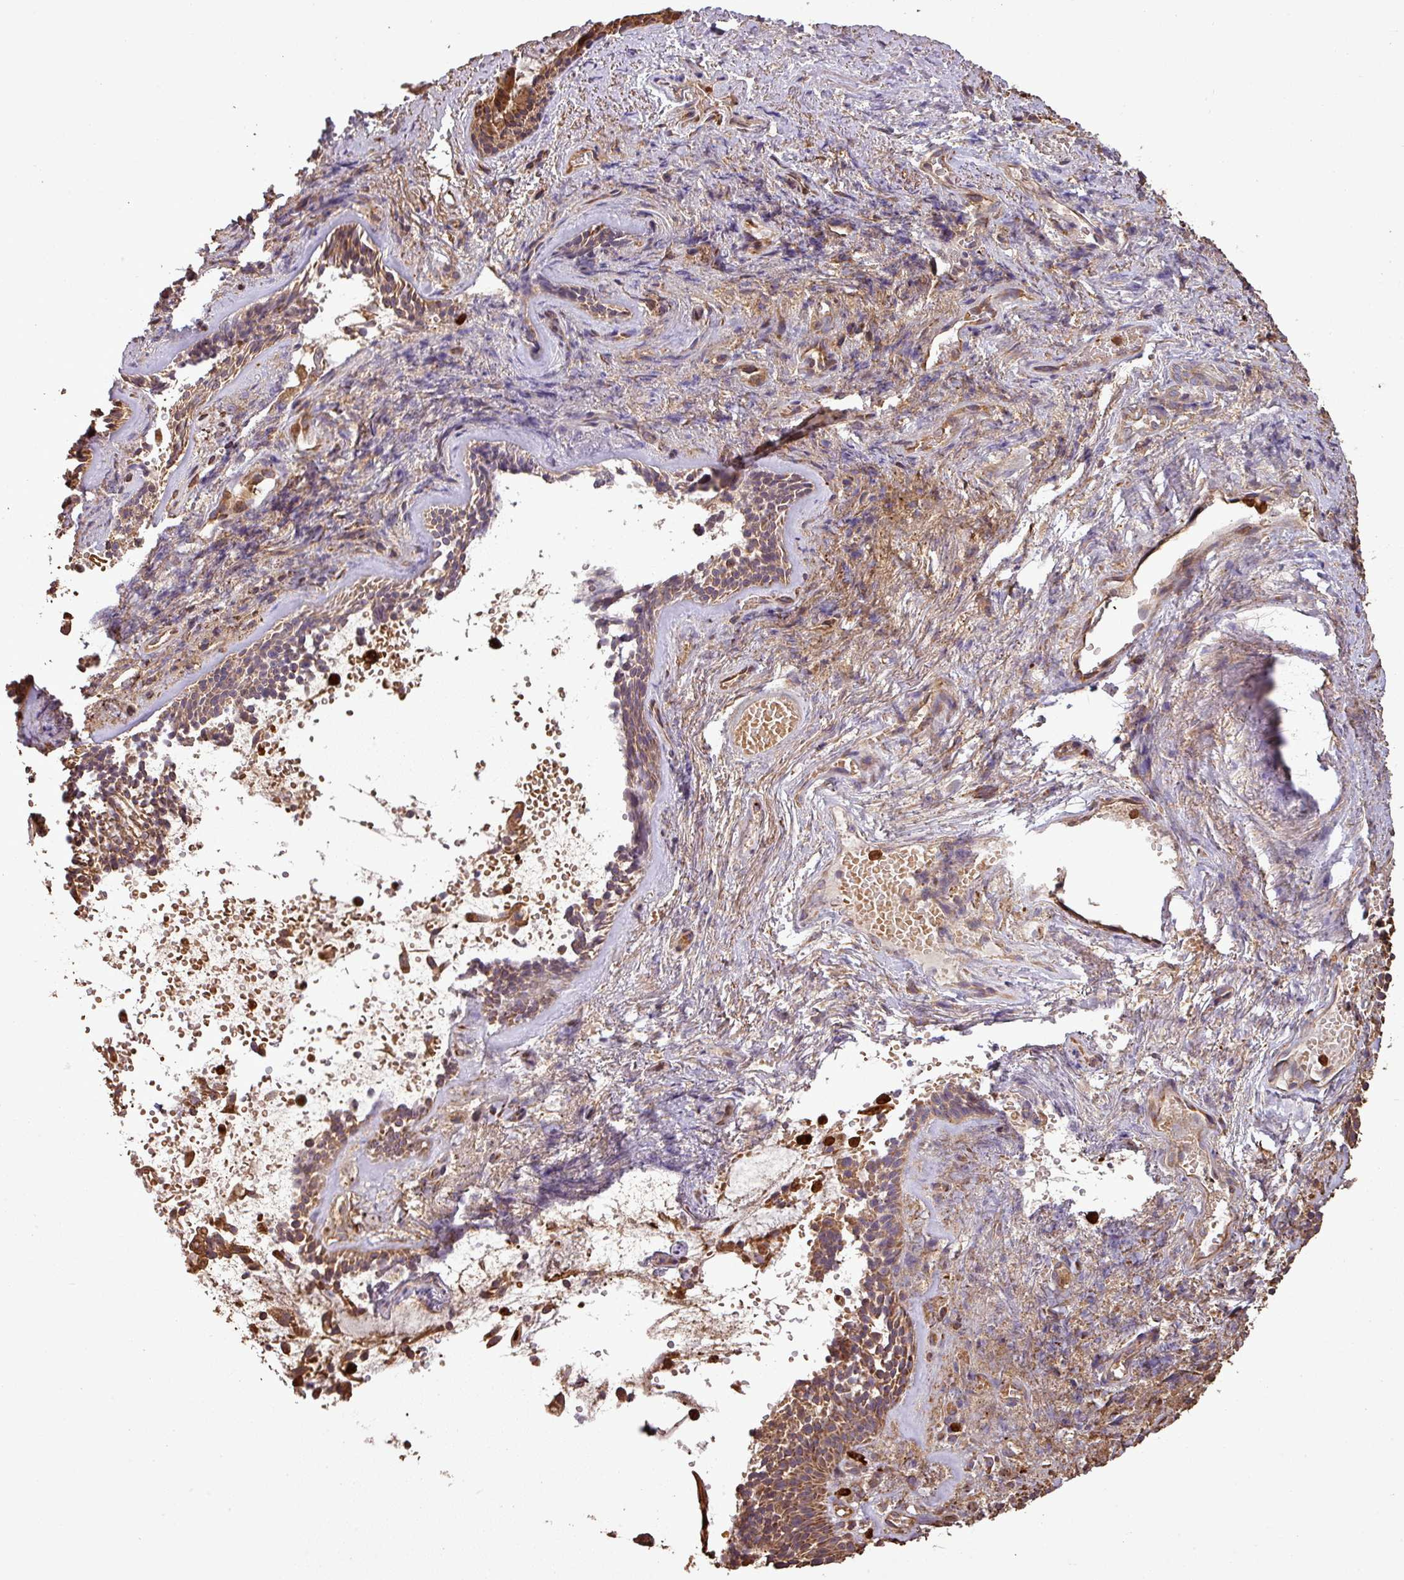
{"staining": {"intensity": "moderate", "quantity": ">75%", "location": "cytoplasmic/membranous"}, "tissue": "nasopharynx", "cell_type": "Respiratory epithelial cells", "image_type": "normal", "snomed": [{"axis": "morphology", "description": "Normal tissue, NOS"}, {"axis": "topography", "description": "Cartilage tissue"}, {"axis": "topography", "description": "Nasopharynx"}, {"axis": "topography", "description": "Thyroid gland"}], "caption": "This micrograph displays IHC staining of unremarkable nasopharynx, with medium moderate cytoplasmic/membranous positivity in about >75% of respiratory epithelial cells.", "gene": "PLEKHM1", "patient": {"sex": "male", "age": 63}}